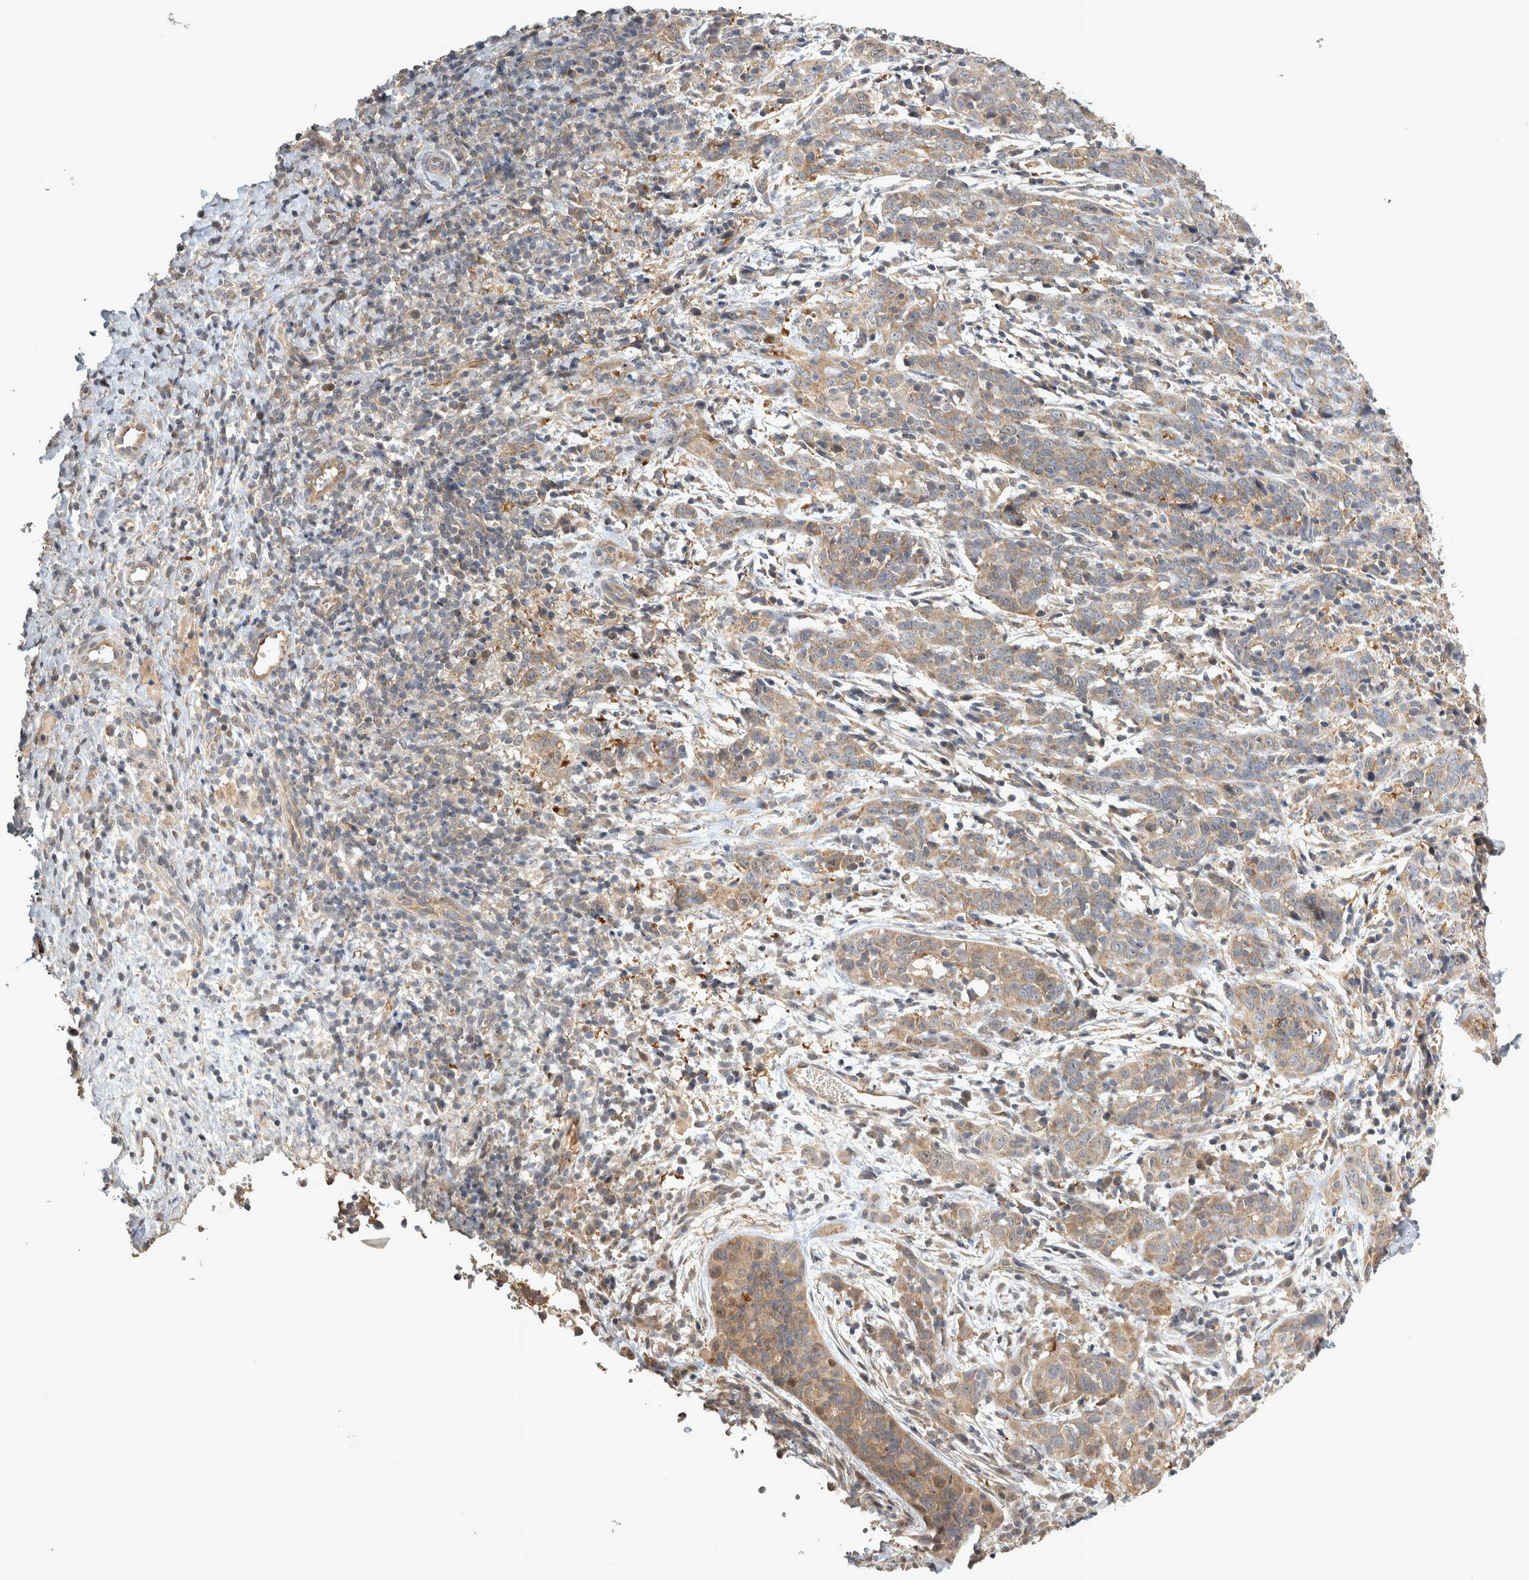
{"staining": {"intensity": "weak", "quantity": ">75%", "location": "cytoplasmic/membranous"}, "tissue": "cervical cancer", "cell_type": "Tumor cells", "image_type": "cancer", "snomed": [{"axis": "morphology", "description": "Squamous cell carcinoma, NOS"}, {"axis": "topography", "description": "Cervix"}], "caption": "The immunohistochemical stain labels weak cytoplasmic/membranous positivity in tumor cells of cervical cancer (squamous cell carcinoma) tissue.", "gene": "TRMT61B", "patient": {"sex": "female", "age": 46}}